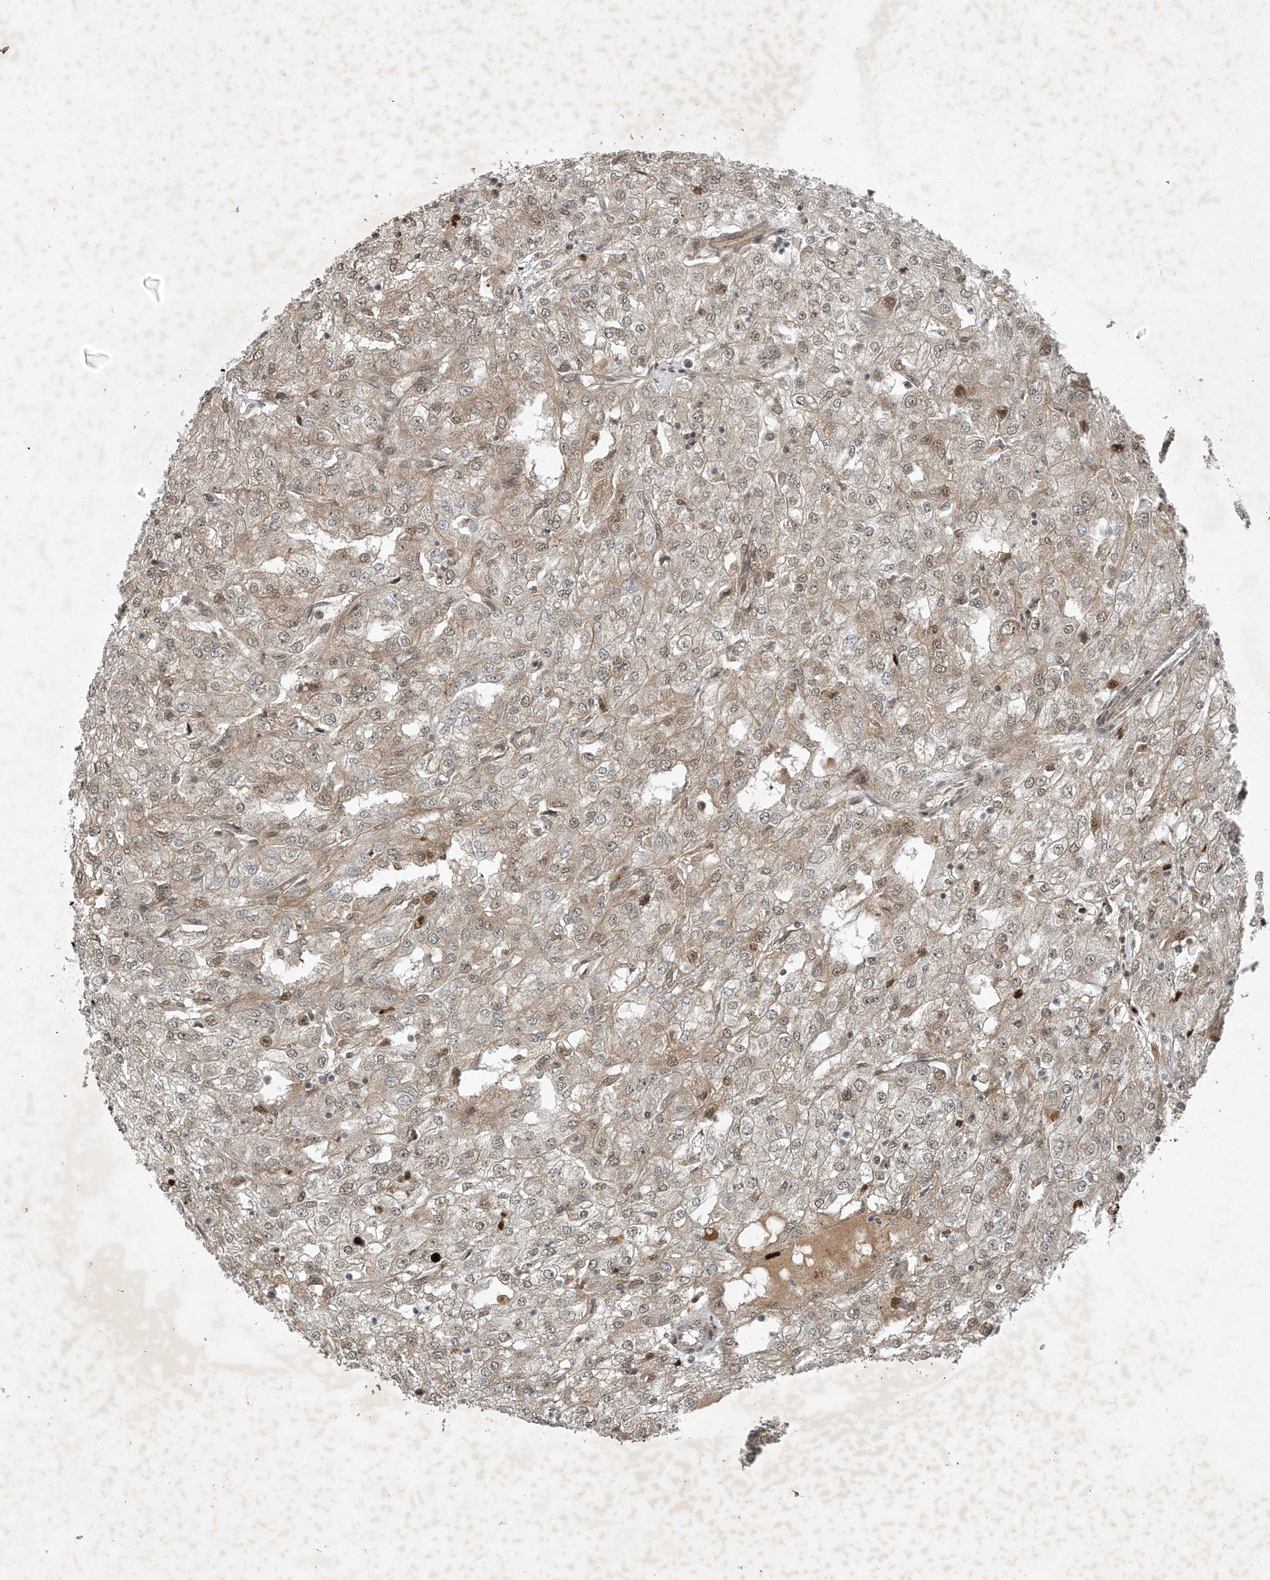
{"staining": {"intensity": "weak", "quantity": "<25%", "location": "nuclear"}, "tissue": "renal cancer", "cell_type": "Tumor cells", "image_type": "cancer", "snomed": [{"axis": "morphology", "description": "Adenocarcinoma, NOS"}, {"axis": "topography", "description": "Kidney"}], "caption": "Immunohistochemistry photomicrograph of human renal cancer stained for a protein (brown), which shows no expression in tumor cells. (Immunohistochemistry, brightfield microscopy, high magnification).", "gene": "TAF8", "patient": {"sex": "female", "age": 54}}